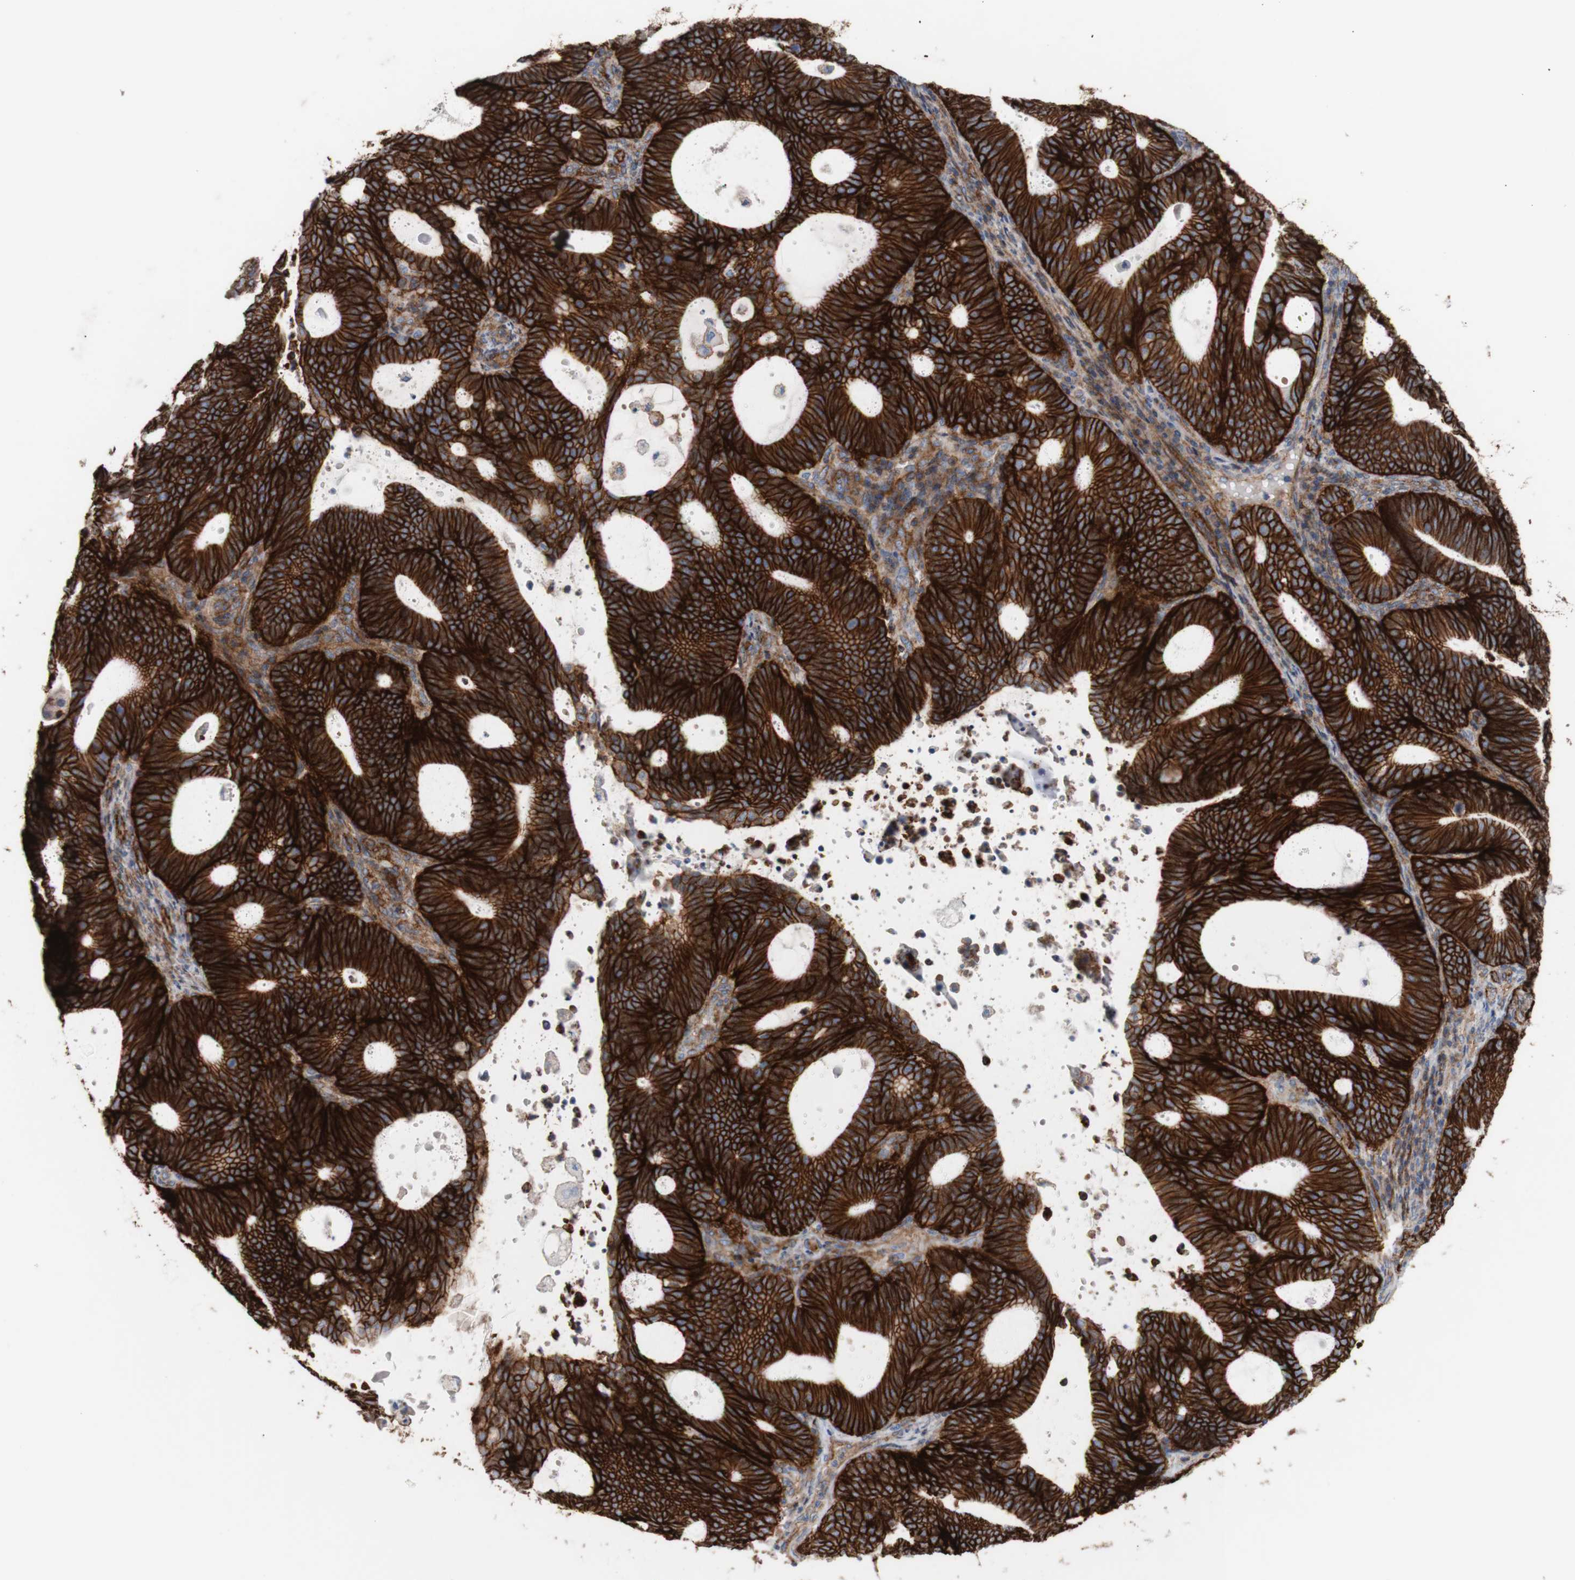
{"staining": {"intensity": "strong", "quantity": ">75%", "location": "cytoplasmic/membranous"}, "tissue": "endometrial cancer", "cell_type": "Tumor cells", "image_type": "cancer", "snomed": [{"axis": "morphology", "description": "Adenocarcinoma, NOS"}, {"axis": "topography", "description": "Uterus"}], "caption": "This photomicrograph demonstrates IHC staining of human endometrial cancer (adenocarcinoma), with high strong cytoplasmic/membranous staining in about >75% of tumor cells.", "gene": "ATP2A3", "patient": {"sex": "female", "age": 83}}